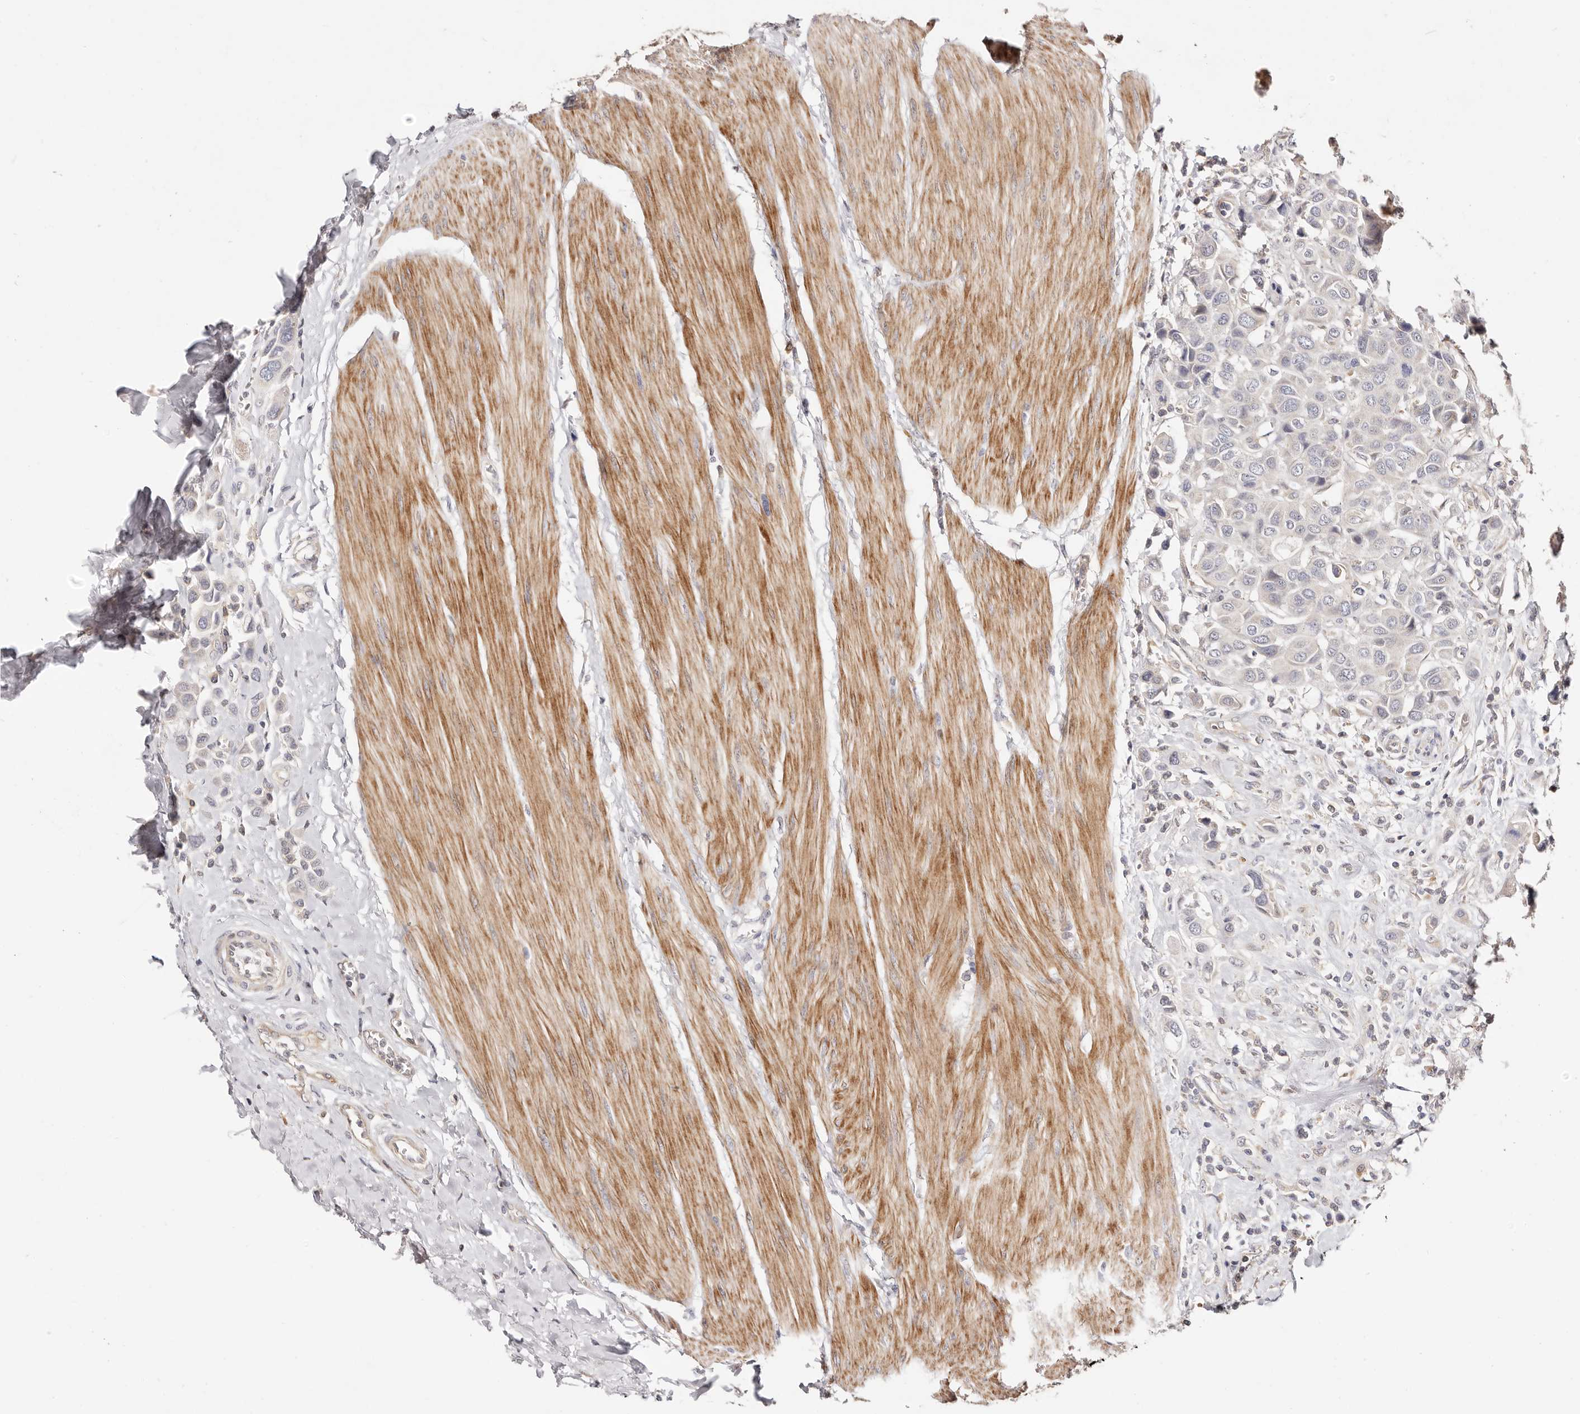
{"staining": {"intensity": "negative", "quantity": "none", "location": "none"}, "tissue": "urothelial cancer", "cell_type": "Tumor cells", "image_type": "cancer", "snomed": [{"axis": "morphology", "description": "Urothelial carcinoma, High grade"}, {"axis": "topography", "description": "Urinary bladder"}], "caption": "The micrograph reveals no significant expression in tumor cells of urothelial cancer.", "gene": "MAPK1", "patient": {"sex": "male", "age": 50}}